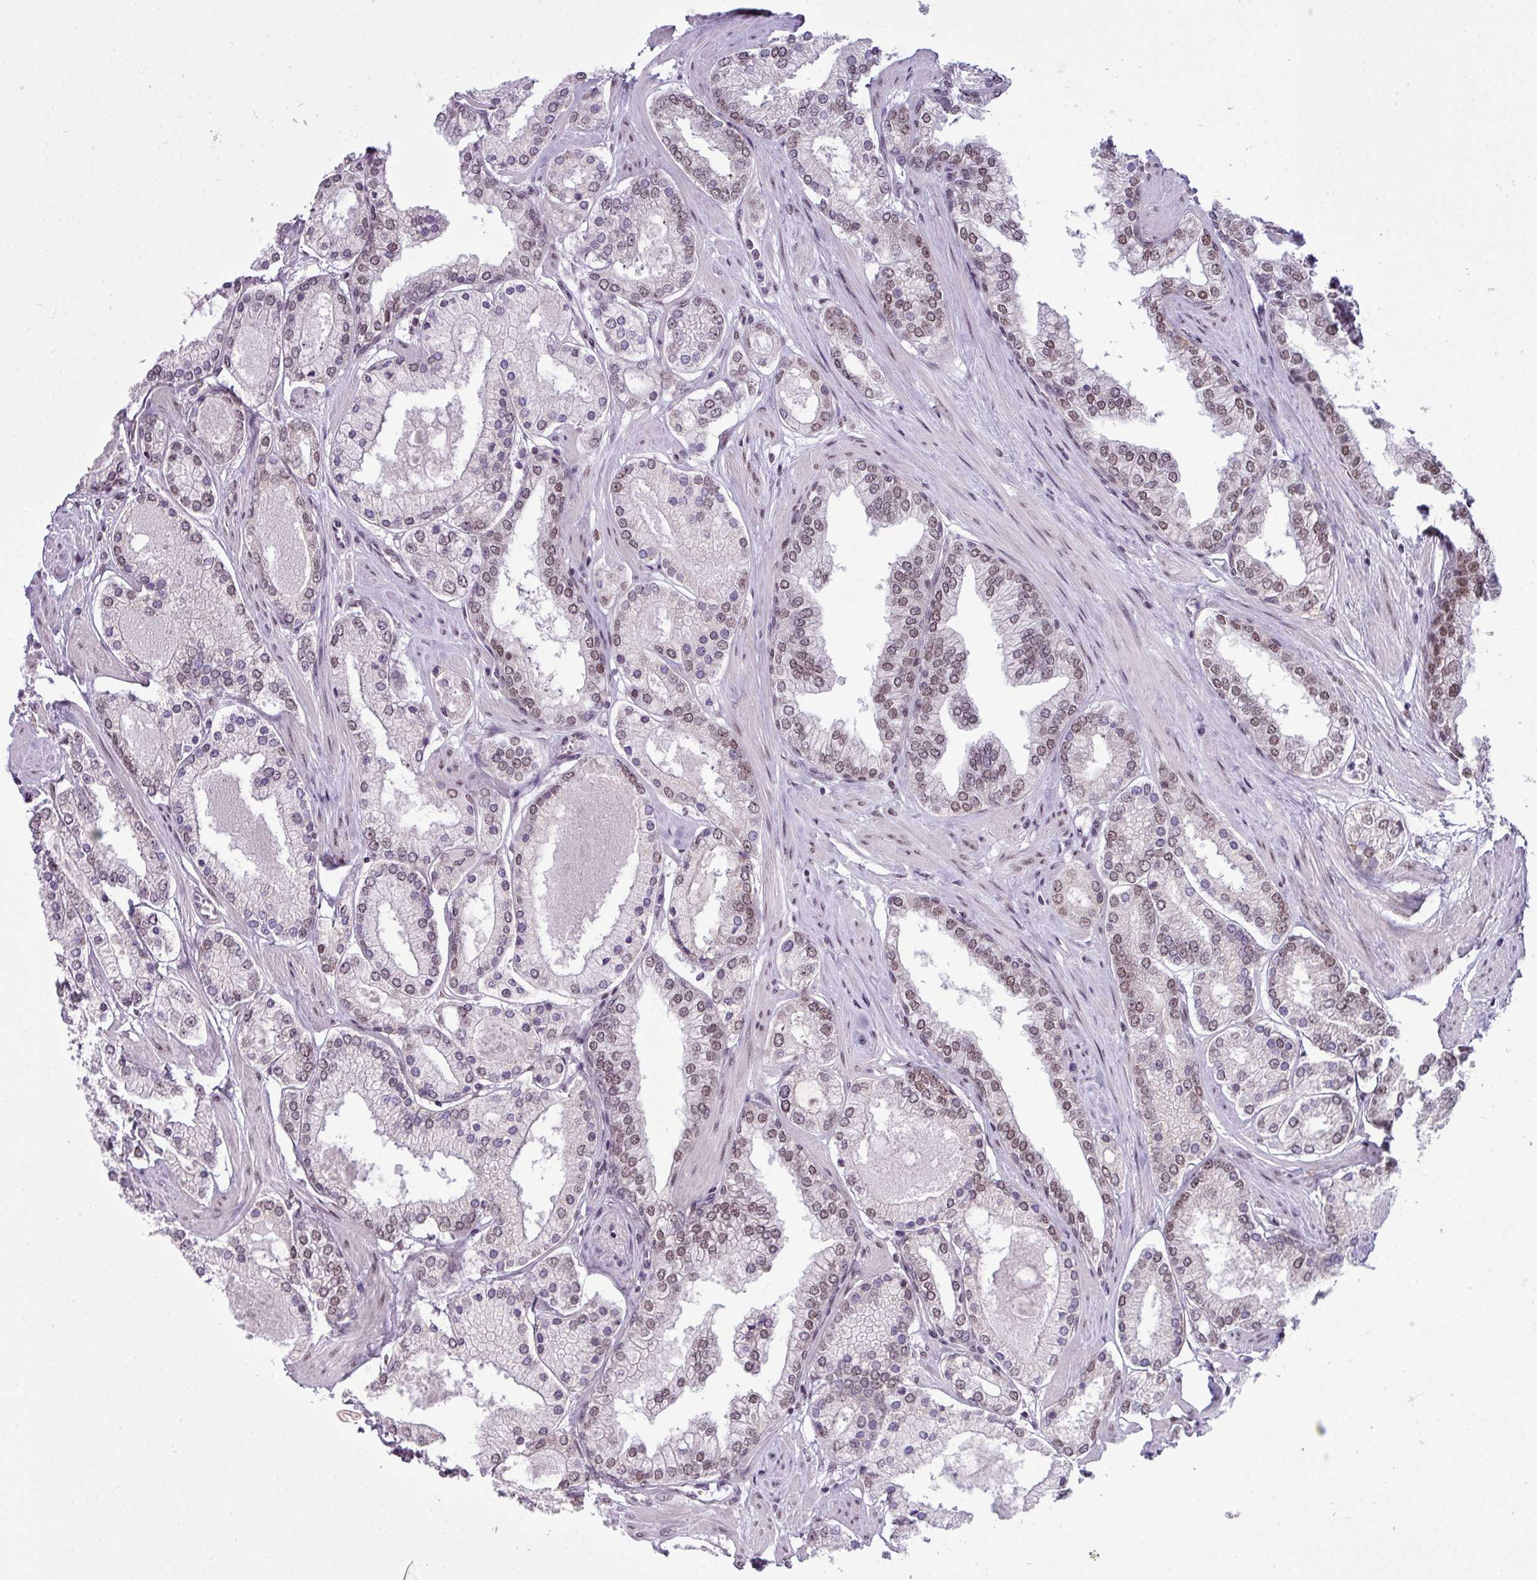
{"staining": {"intensity": "weak", "quantity": "25%-75%", "location": "nuclear"}, "tissue": "prostate cancer", "cell_type": "Tumor cells", "image_type": "cancer", "snomed": [{"axis": "morphology", "description": "Adenocarcinoma, Low grade"}, {"axis": "topography", "description": "Prostate"}], "caption": "Immunohistochemical staining of adenocarcinoma (low-grade) (prostate) displays low levels of weak nuclear protein positivity in about 25%-75% of tumor cells.", "gene": "ARL6IP4", "patient": {"sex": "male", "age": 42}}